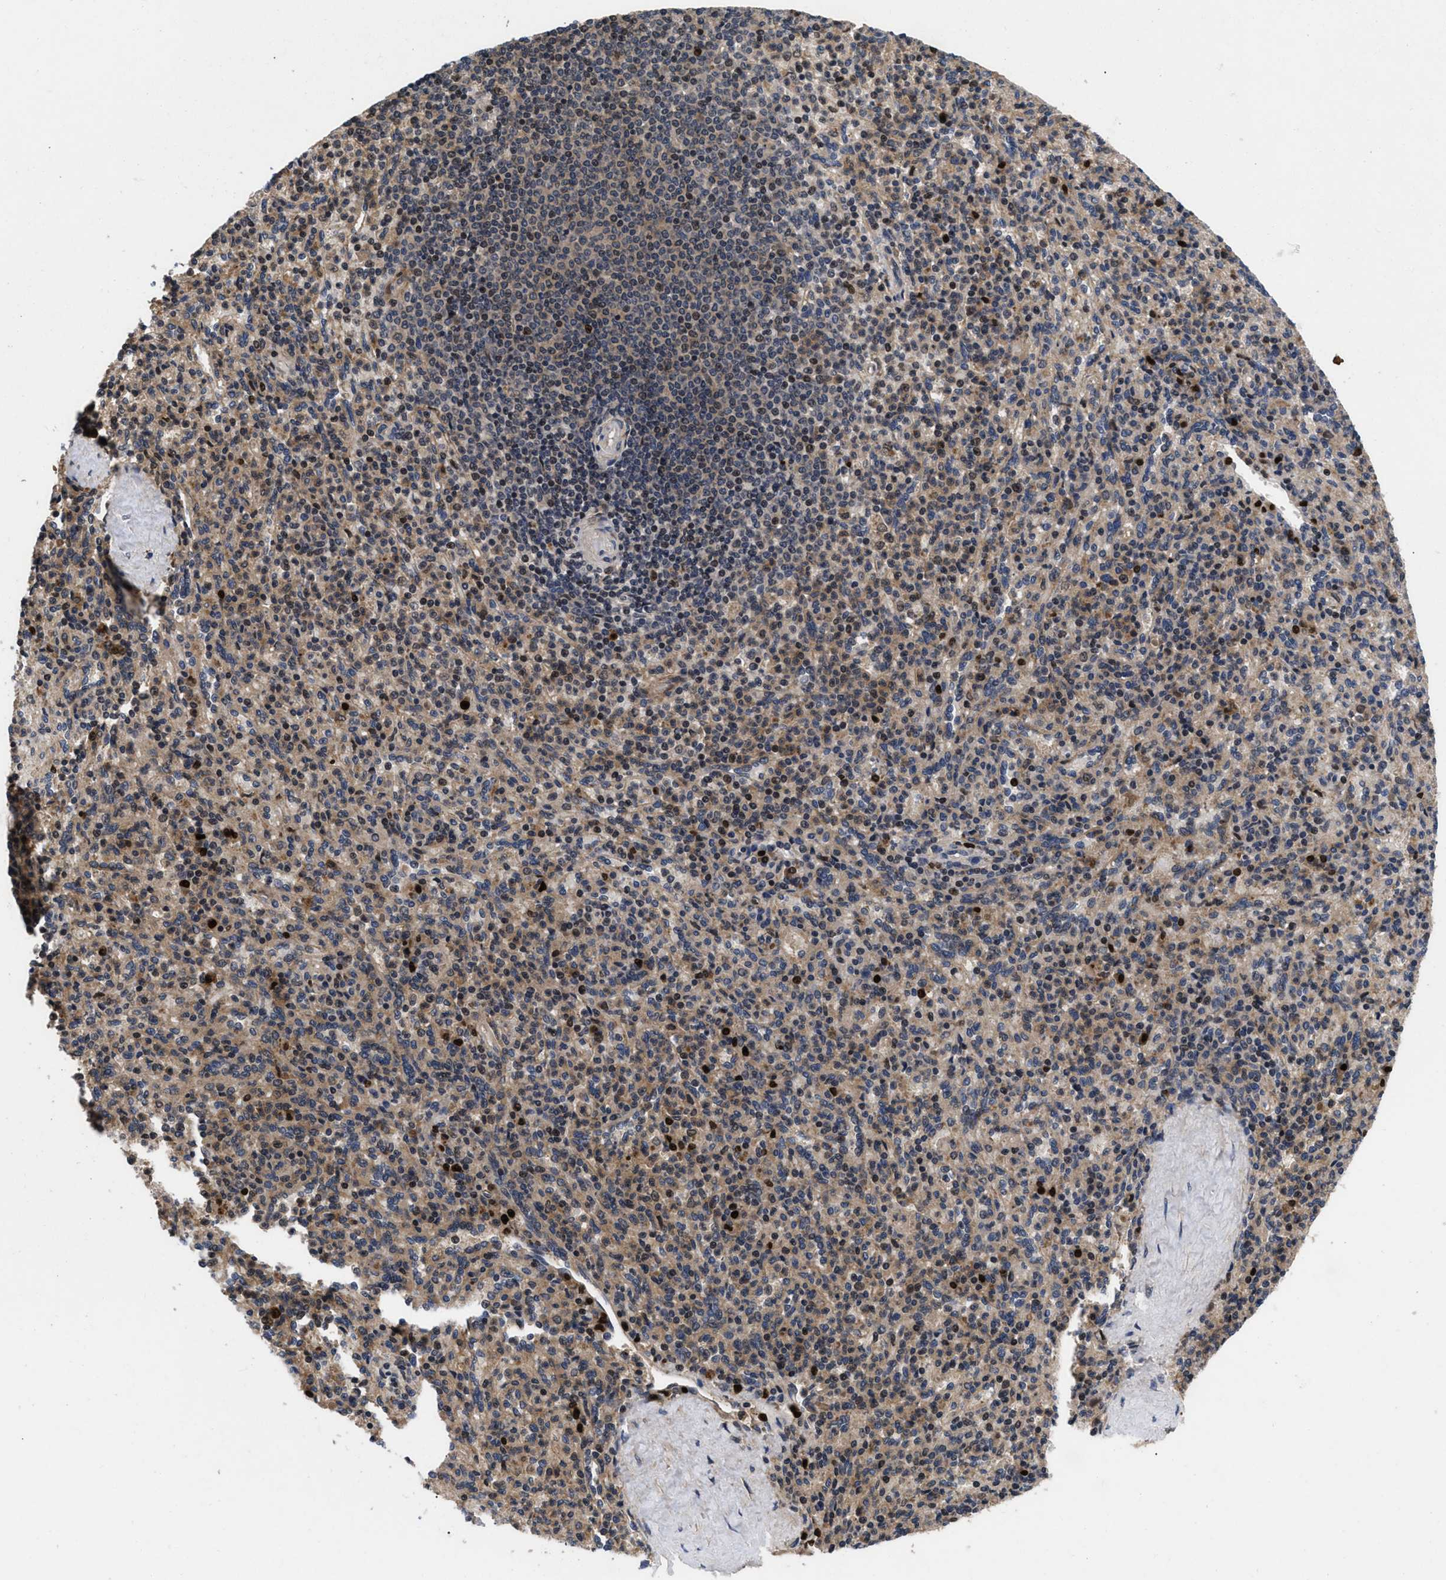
{"staining": {"intensity": "moderate", "quantity": "25%-75%", "location": "cytoplasmic/membranous,nuclear"}, "tissue": "spleen", "cell_type": "Cells in red pulp", "image_type": "normal", "snomed": [{"axis": "morphology", "description": "Normal tissue, NOS"}, {"axis": "topography", "description": "Spleen"}], "caption": "DAB immunohistochemical staining of unremarkable human spleen exhibits moderate cytoplasmic/membranous,nuclear protein positivity in about 25%-75% of cells in red pulp.", "gene": "FAM200A", "patient": {"sex": "male", "age": 36}}